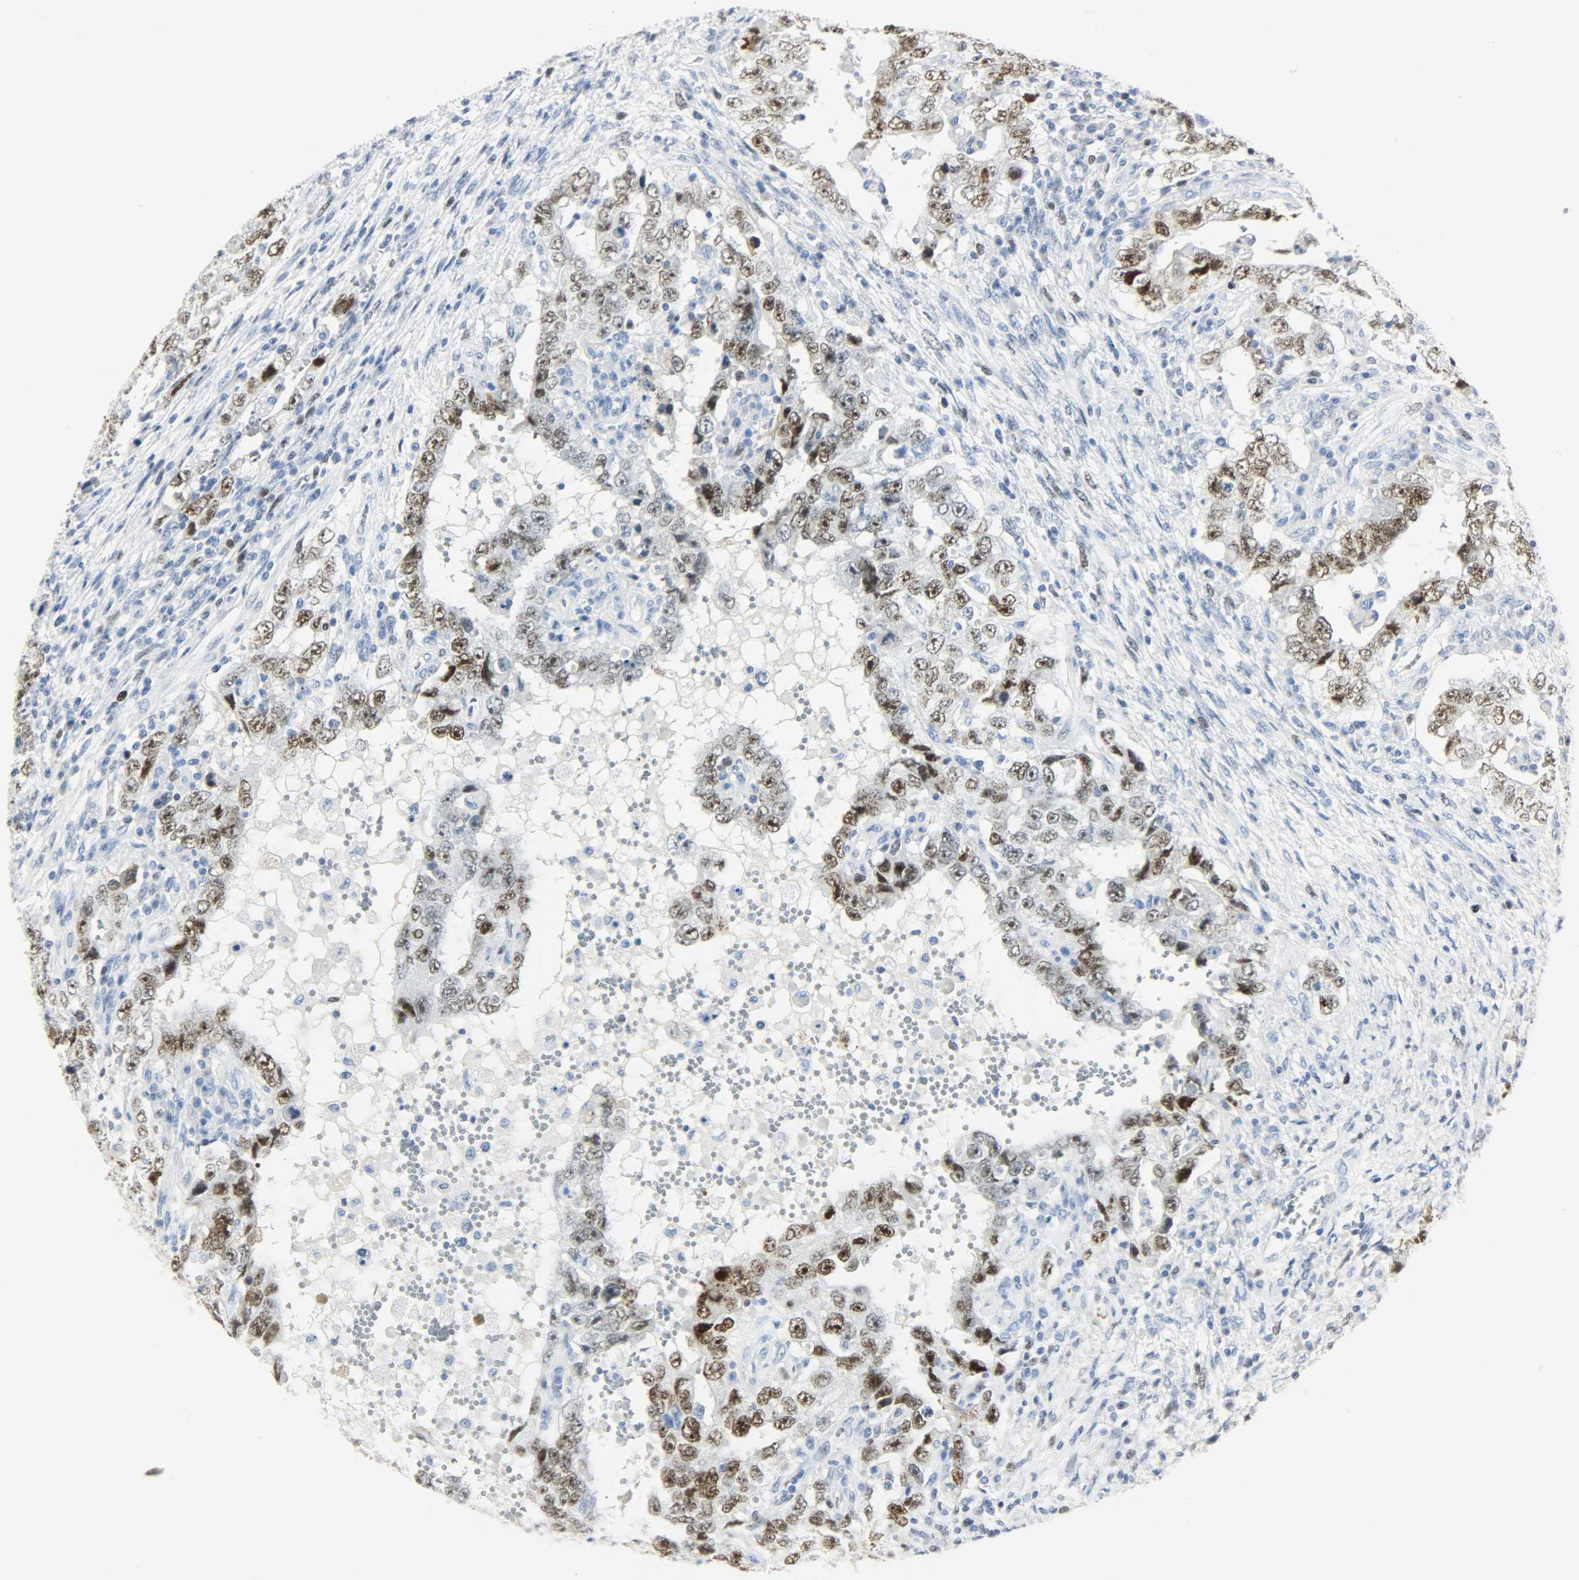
{"staining": {"intensity": "moderate", "quantity": "25%-75%", "location": "nuclear"}, "tissue": "testis cancer", "cell_type": "Tumor cells", "image_type": "cancer", "snomed": [{"axis": "morphology", "description": "Carcinoma, Embryonal, NOS"}, {"axis": "topography", "description": "Testis"}], "caption": "Immunohistochemical staining of testis embryonal carcinoma demonstrates medium levels of moderate nuclear positivity in approximately 25%-75% of tumor cells. The protein is shown in brown color, while the nuclei are stained blue.", "gene": "HELLS", "patient": {"sex": "male", "age": 26}}